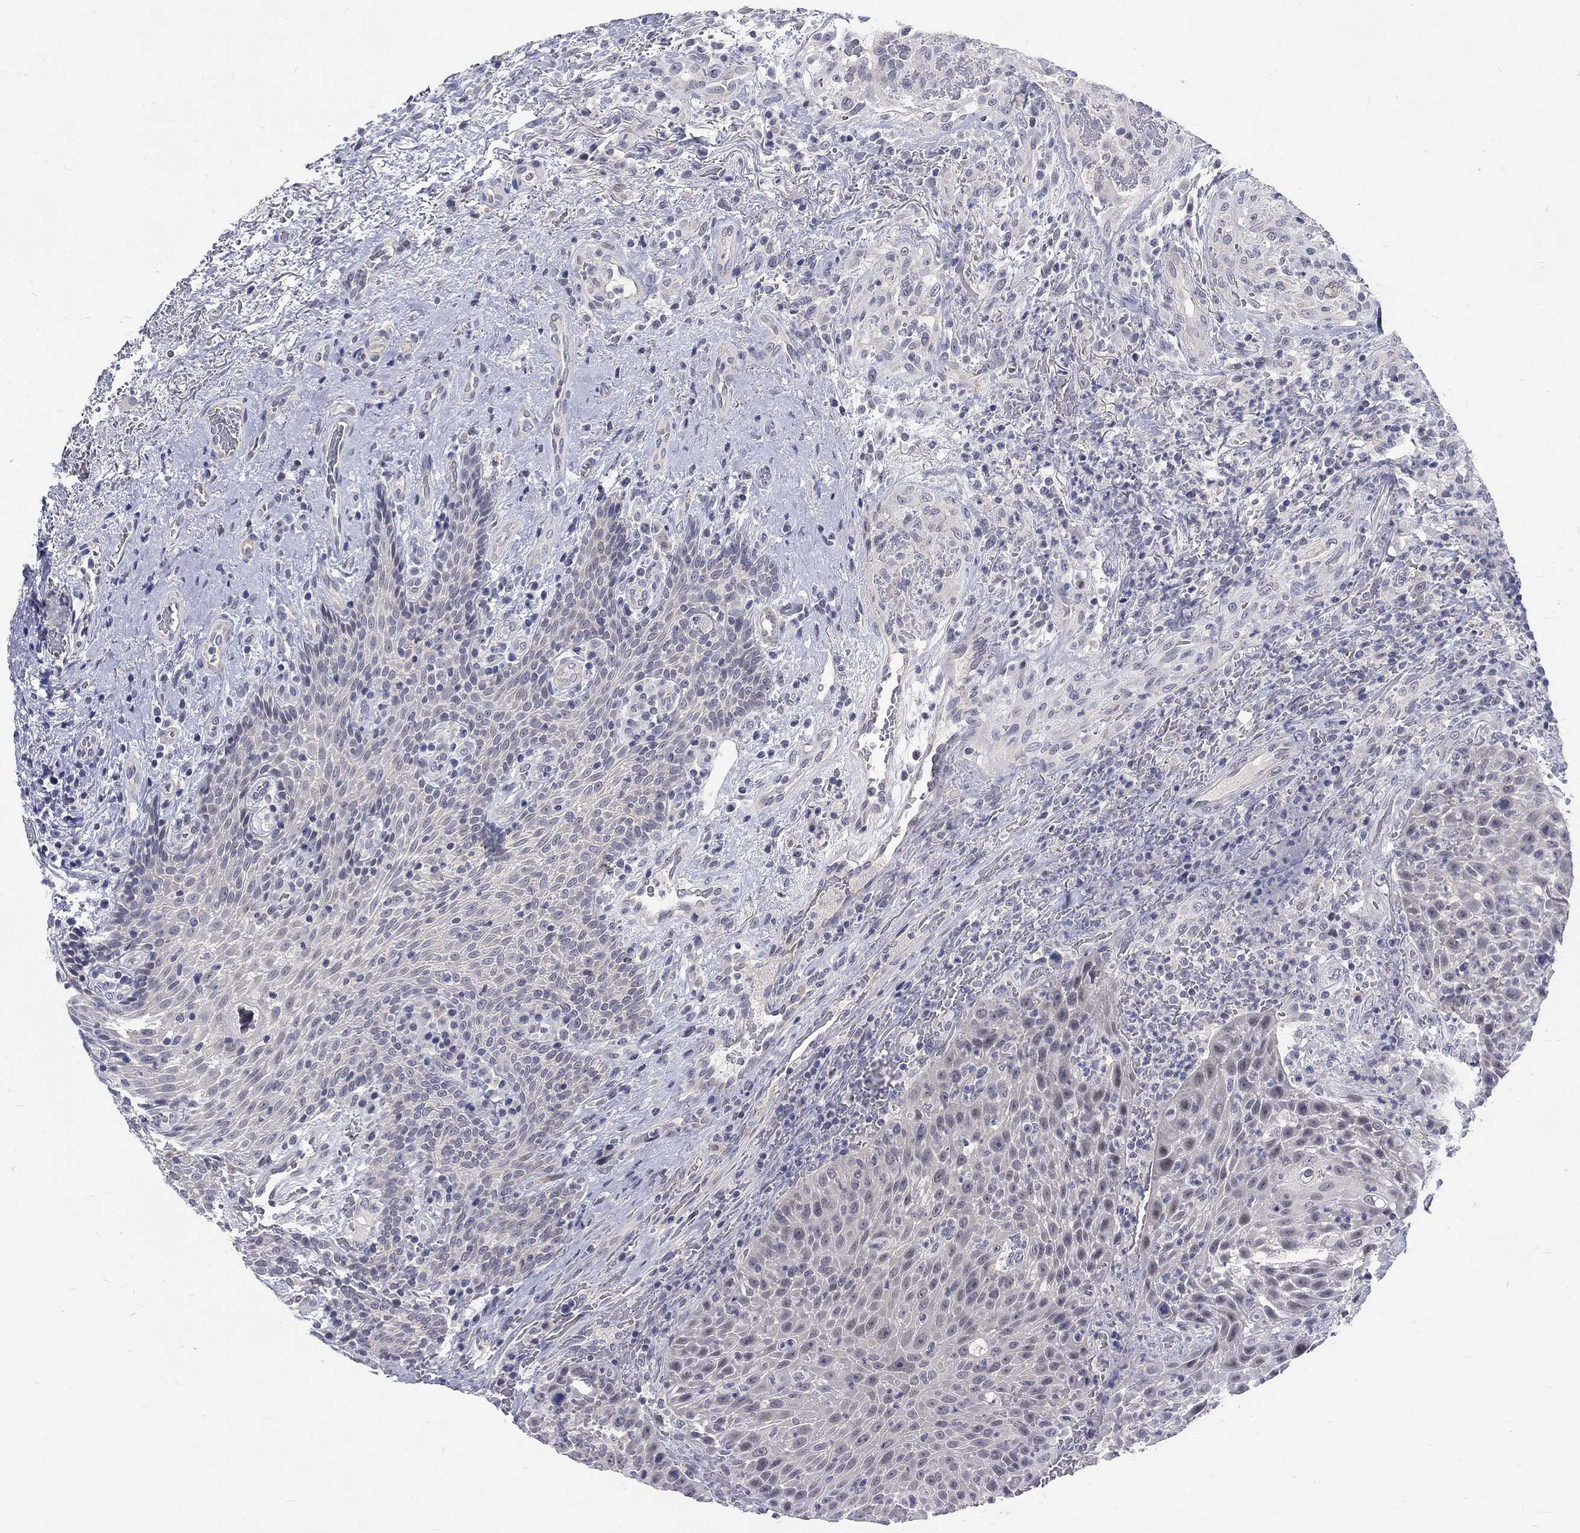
{"staining": {"intensity": "weak", "quantity": "<25%", "location": "cytoplasmic/membranous,nuclear"}, "tissue": "head and neck cancer", "cell_type": "Tumor cells", "image_type": "cancer", "snomed": [{"axis": "morphology", "description": "Squamous cell carcinoma, NOS"}, {"axis": "topography", "description": "Head-Neck"}], "caption": "DAB immunohistochemical staining of human head and neck squamous cell carcinoma shows no significant expression in tumor cells.", "gene": "PHKA1", "patient": {"sex": "male", "age": 69}}